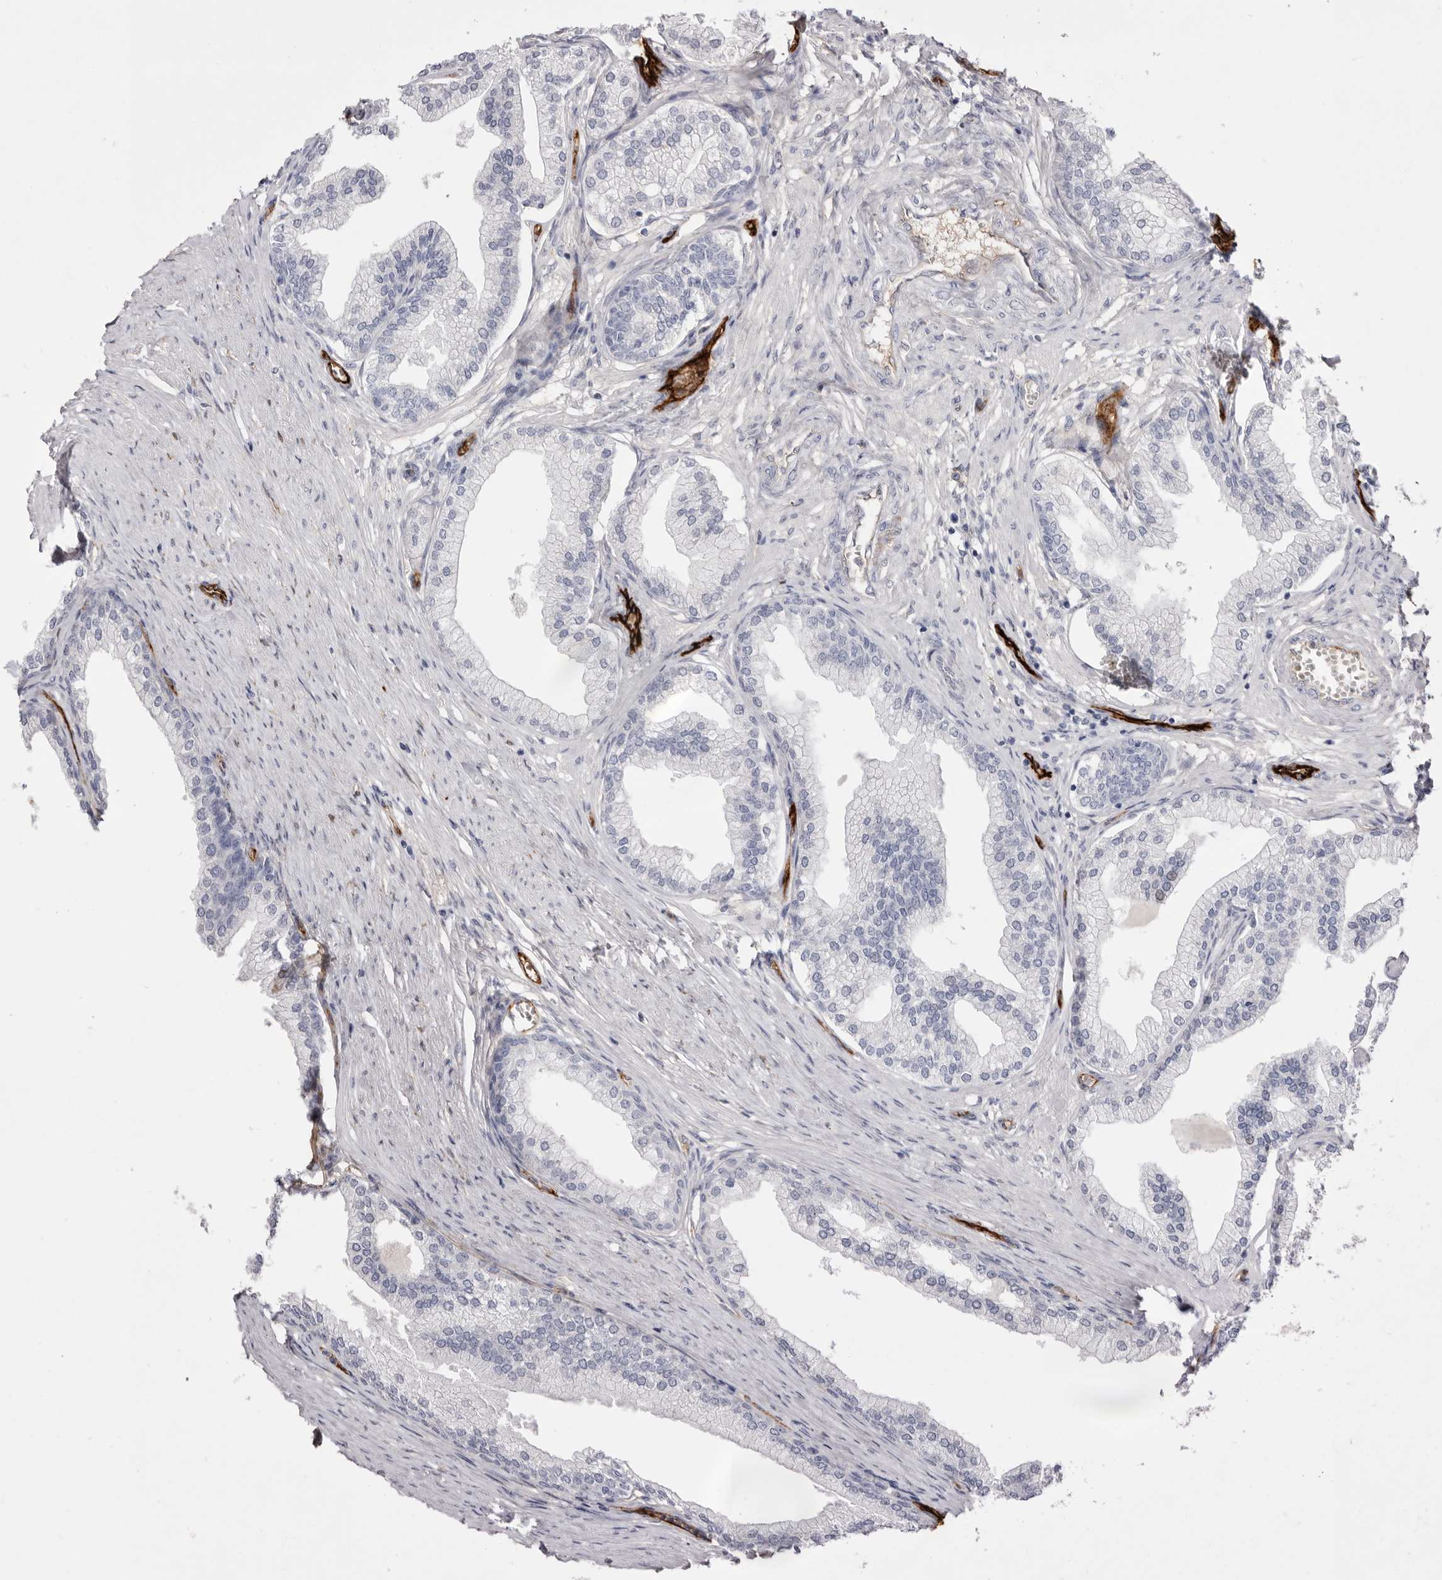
{"staining": {"intensity": "negative", "quantity": "none", "location": "none"}, "tissue": "prostate", "cell_type": "Glandular cells", "image_type": "normal", "snomed": [{"axis": "morphology", "description": "Normal tissue, NOS"}, {"axis": "morphology", "description": "Urothelial carcinoma, Low grade"}, {"axis": "topography", "description": "Urinary bladder"}, {"axis": "topography", "description": "Prostate"}], "caption": "DAB (3,3'-diaminobenzidine) immunohistochemical staining of unremarkable human prostate demonstrates no significant positivity in glandular cells. (Stains: DAB (3,3'-diaminobenzidine) IHC with hematoxylin counter stain, Microscopy: brightfield microscopy at high magnification).", "gene": "LRRC66", "patient": {"sex": "male", "age": 60}}